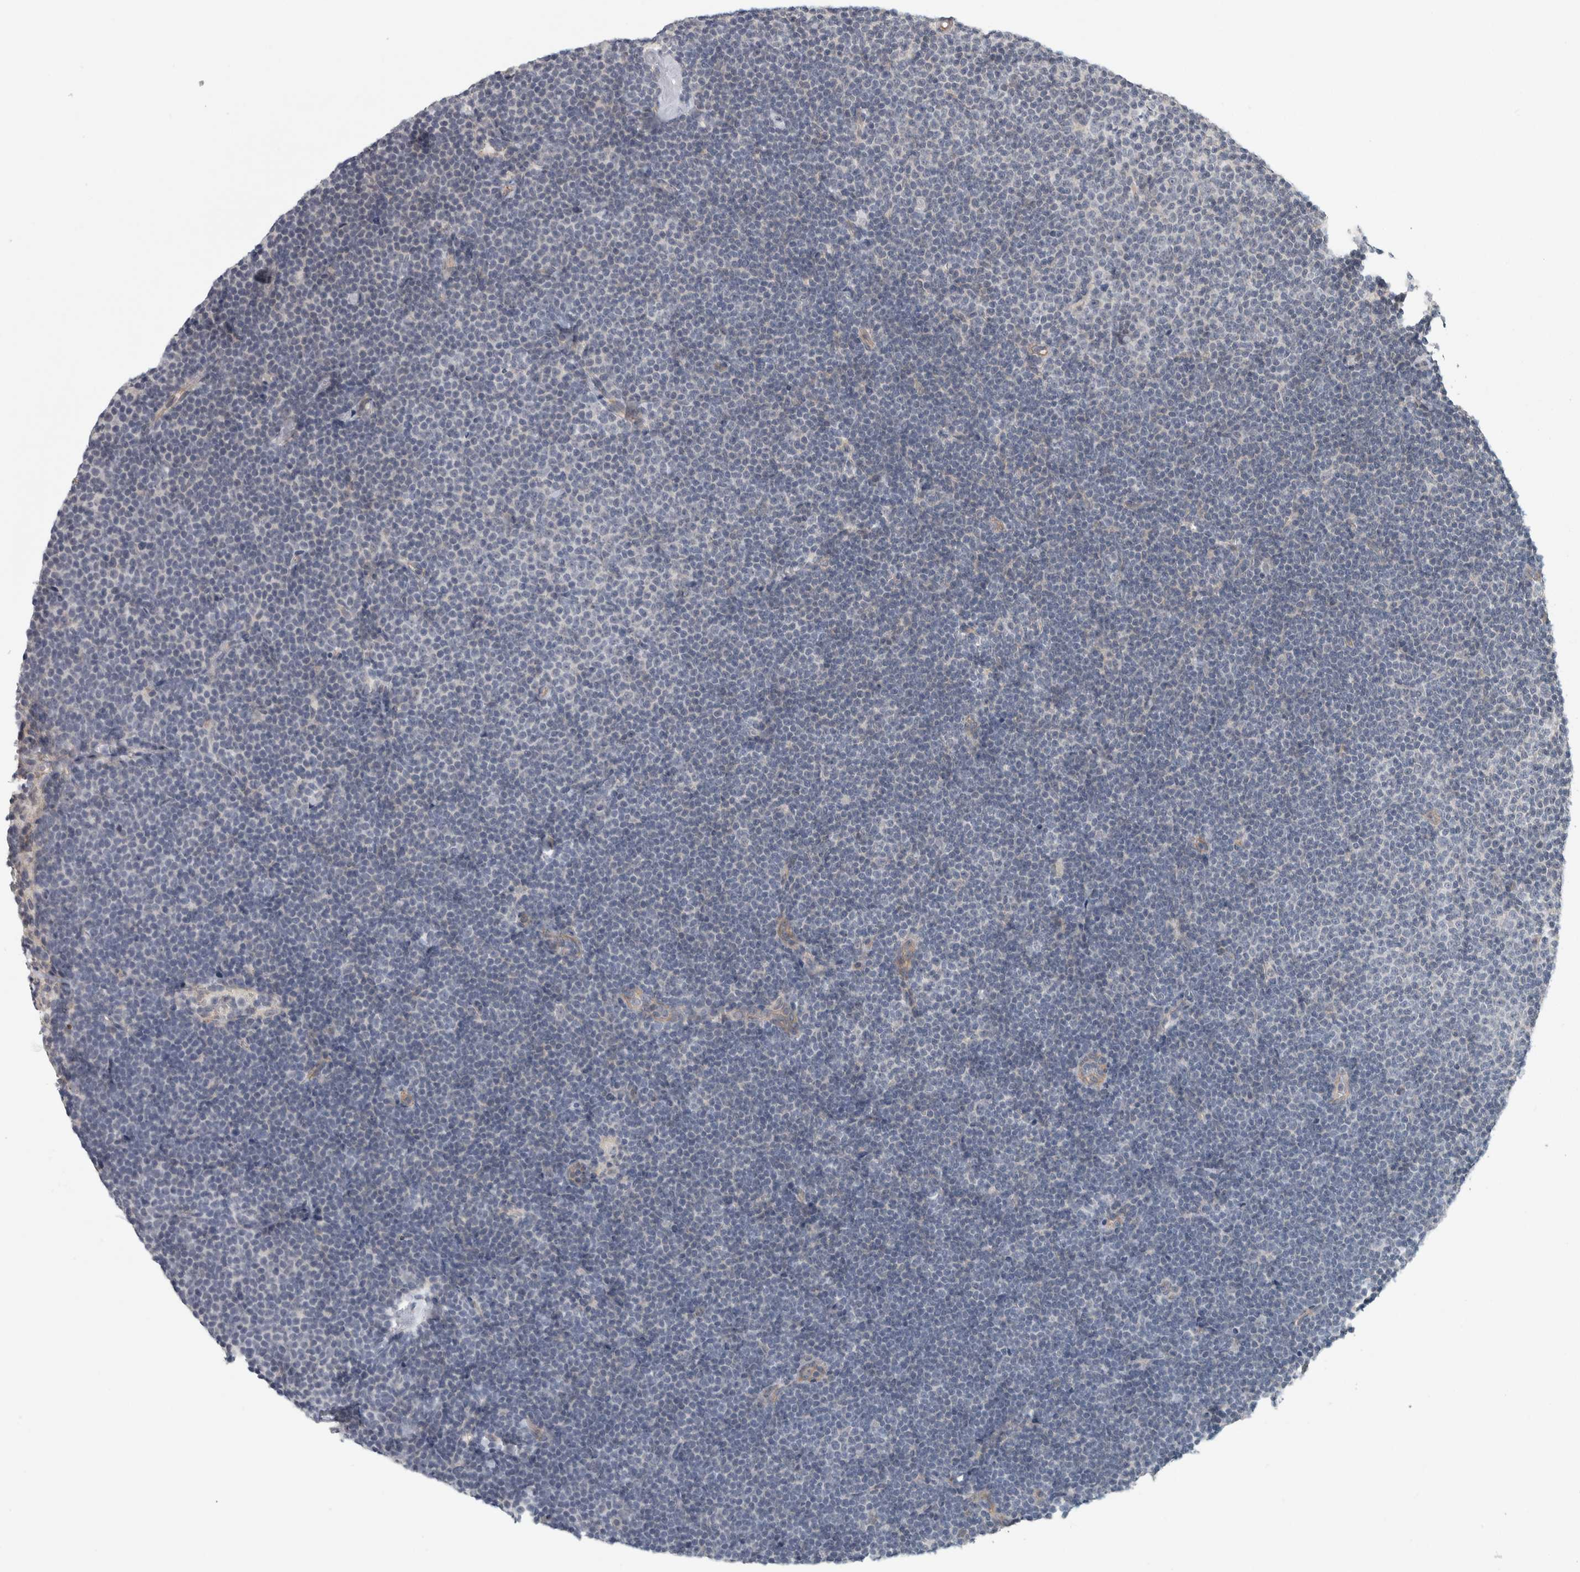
{"staining": {"intensity": "negative", "quantity": "none", "location": "none"}, "tissue": "lymphoma", "cell_type": "Tumor cells", "image_type": "cancer", "snomed": [{"axis": "morphology", "description": "Malignant lymphoma, non-Hodgkin's type, Low grade"}, {"axis": "topography", "description": "Lymph node"}], "caption": "Tumor cells show no significant protein positivity in low-grade malignant lymphoma, non-Hodgkin's type.", "gene": "KCNJ3", "patient": {"sex": "female", "age": 53}}